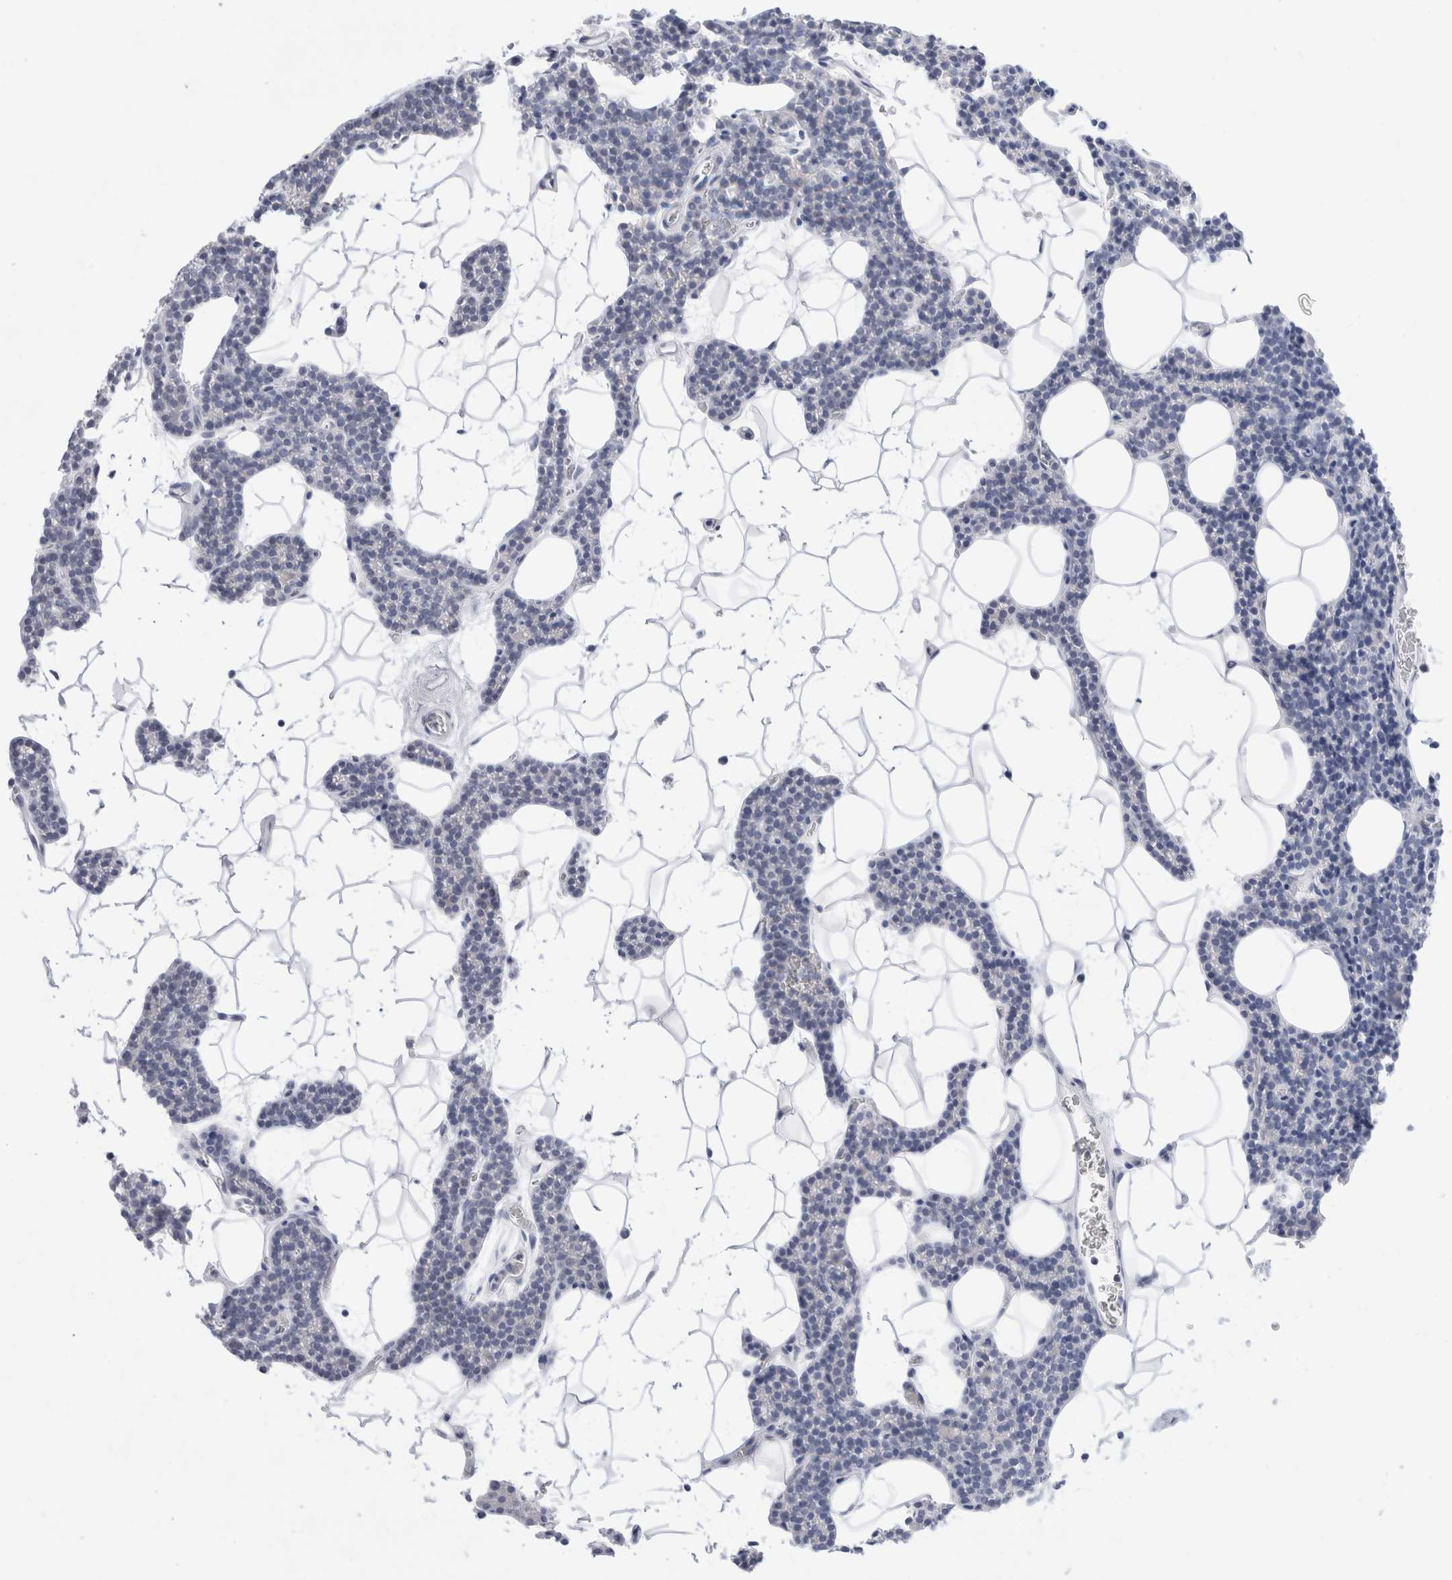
{"staining": {"intensity": "weak", "quantity": "<25%", "location": "cytoplasmic/membranous"}, "tissue": "parathyroid gland", "cell_type": "Glandular cells", "image_type": "normal", "snomed": [{"axis": "morphology", "description": "Normal tissue, NOS"}, {"axis": "topography", "description": "Parathyroid gland"}], "caption": "IHC of normal parathyroid gland shows no expression in glandular cells. (Brightfield microscopy of DAB (3,3'-diaminobenzidine) IHC at high magnification).", "gene": "SLC22A12", "patient": {"sex": "male", "age": 42}}